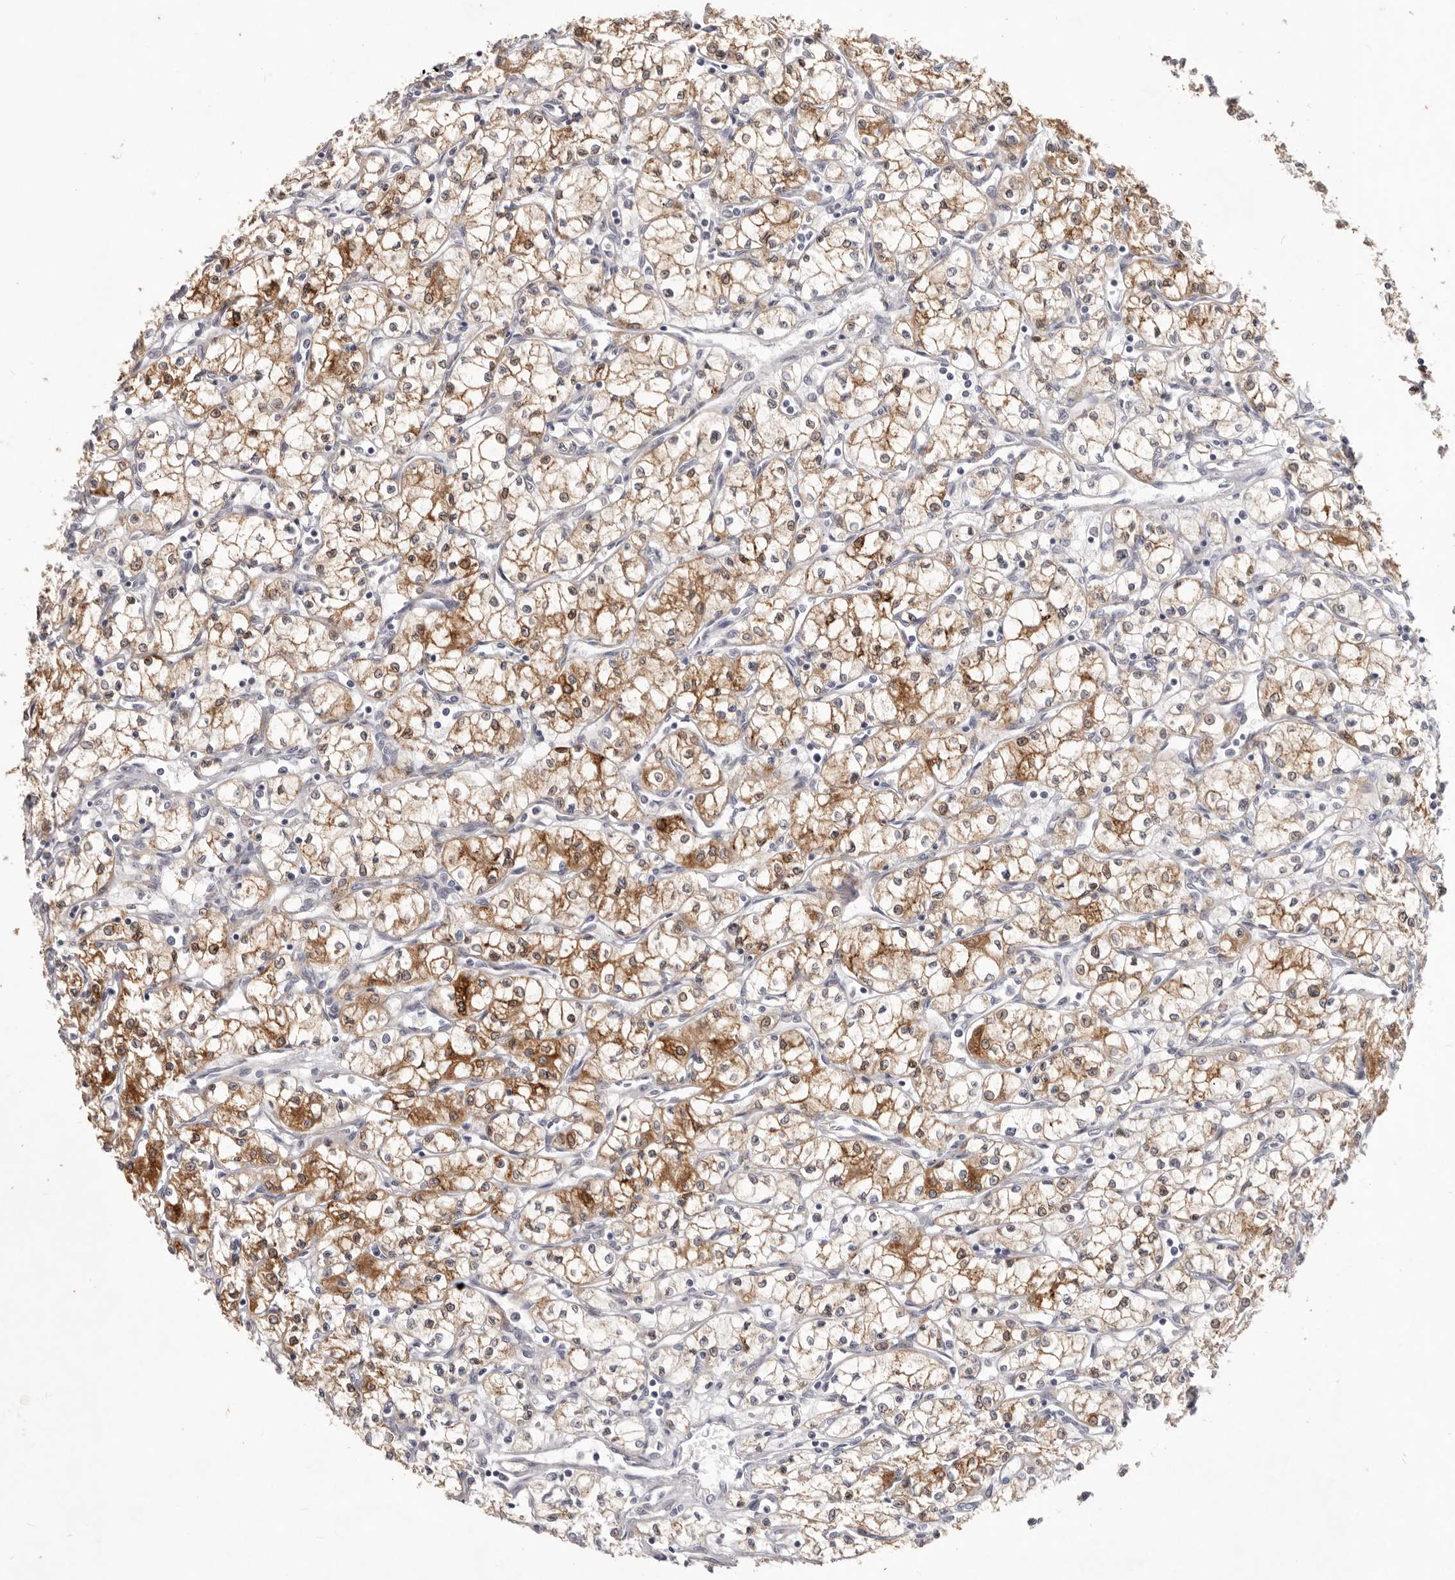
{"staining": {"intensity": "moderate", "quantity": "25%-75%", "location": "cytoplasmic/membranous"}, "tissue": "renal cancer", "cell_type": "Tumor cells", "image_type": "cancer", "snomed": [{"axis": "morphology", "description": "Adenocarcinoma, NOS"}, {"axis": "topography", "description": "Kidney"}], "caption": "Immunohistochemical staining of human renal cancer exhibits medium levels of moderate cytoplasmic/membranous protein staining in about 25%-75% of tumor cells.", "gene": "WDR77", "patient": {"sex": "male", "age": 59}}